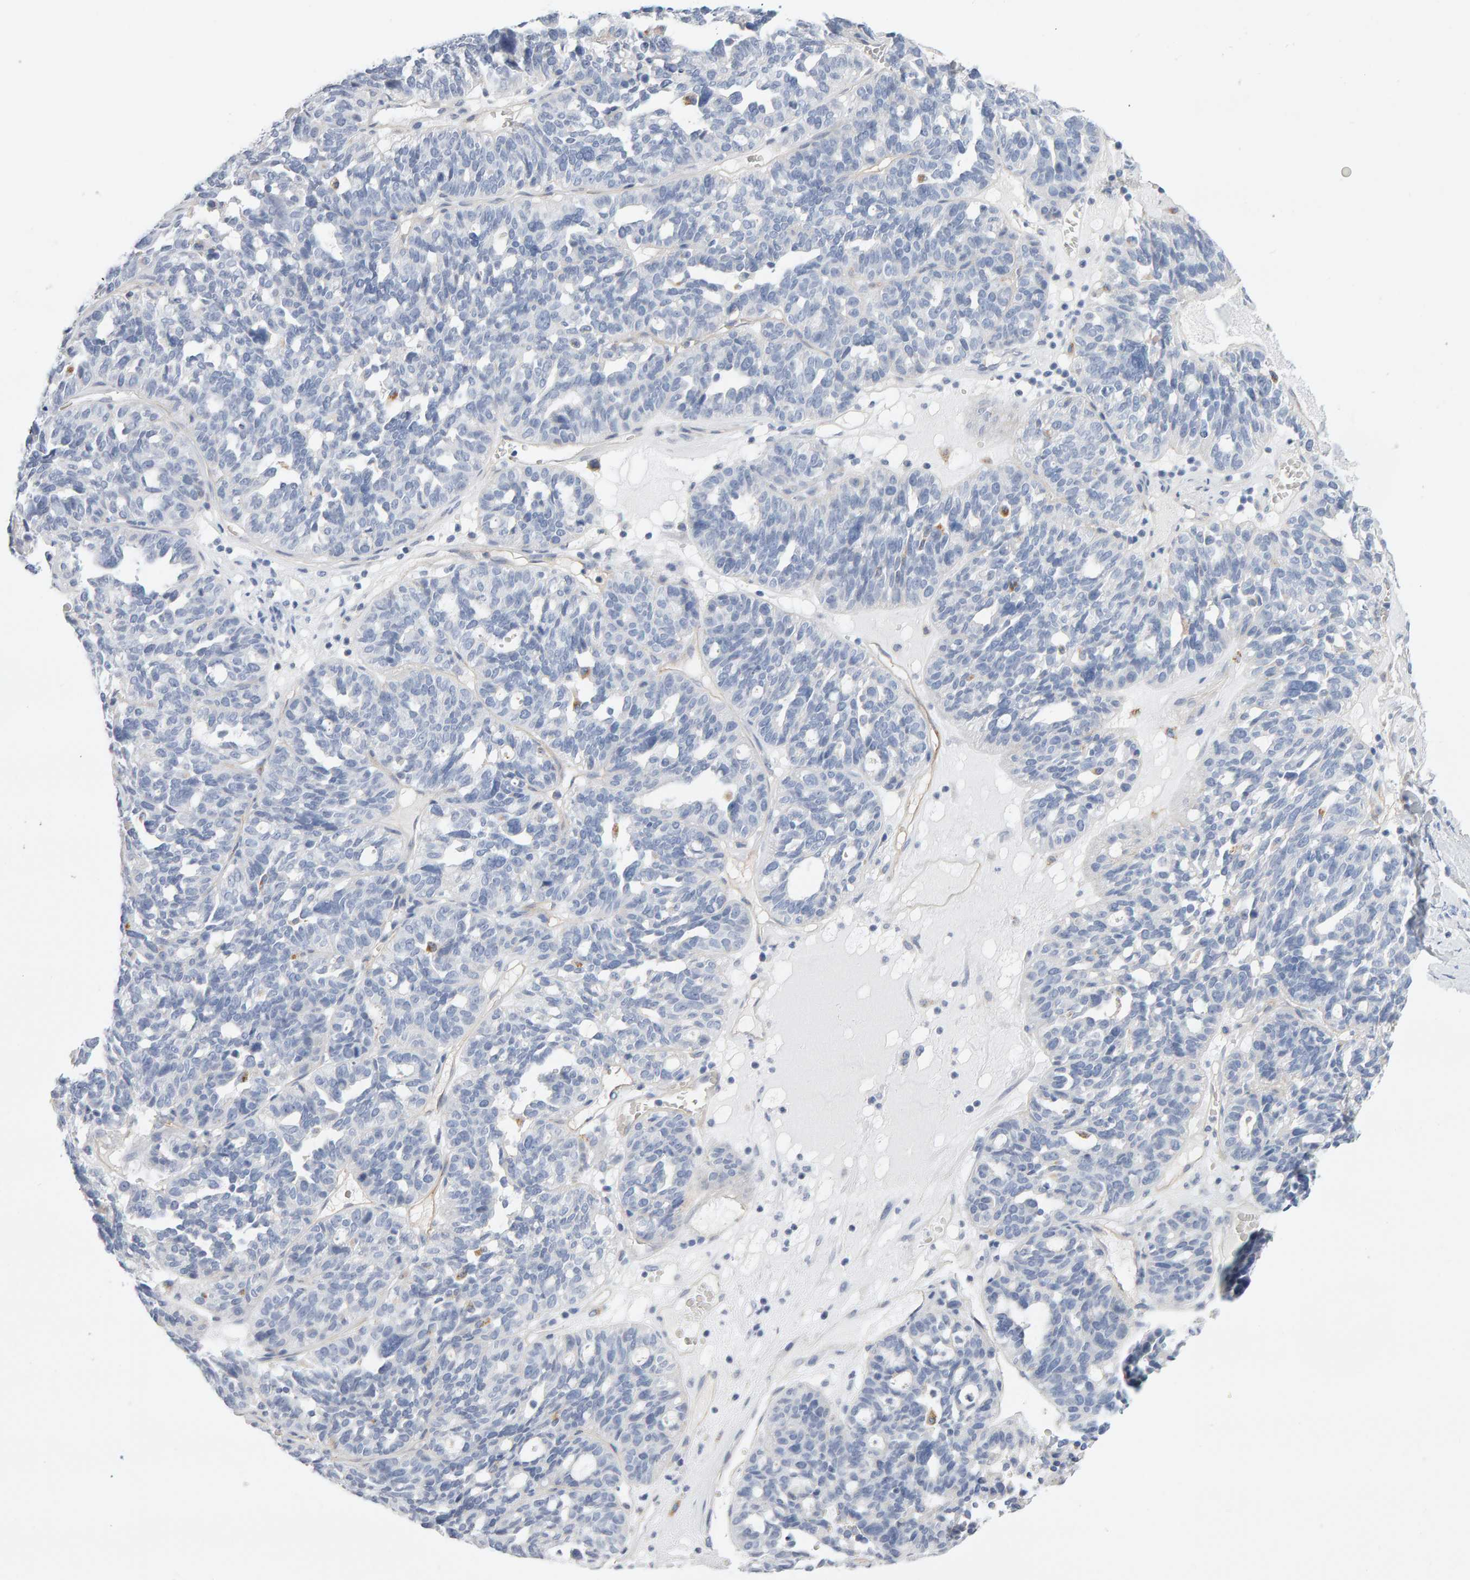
{"staining": {"intensity": "negative", "quantity": "none", "location": "none"}, "tissue": "ovarian cancer", "cell_type": "Tumor cells", "image_type": "cancer", "snomed": [{"axis": "morphology", "description": "Cystadenocarcinoma, serous, NOS"}, {"axis": "topography", "description": "Ovary"}], "caption": "The histopathology image reveals no significant expression in tumor cells of ovarian cancer. (DAB IHC visualized using brightfield microscopy, high magnification).", "gene": "METRNL", "patient": {"sex": "female", "age": 59}}